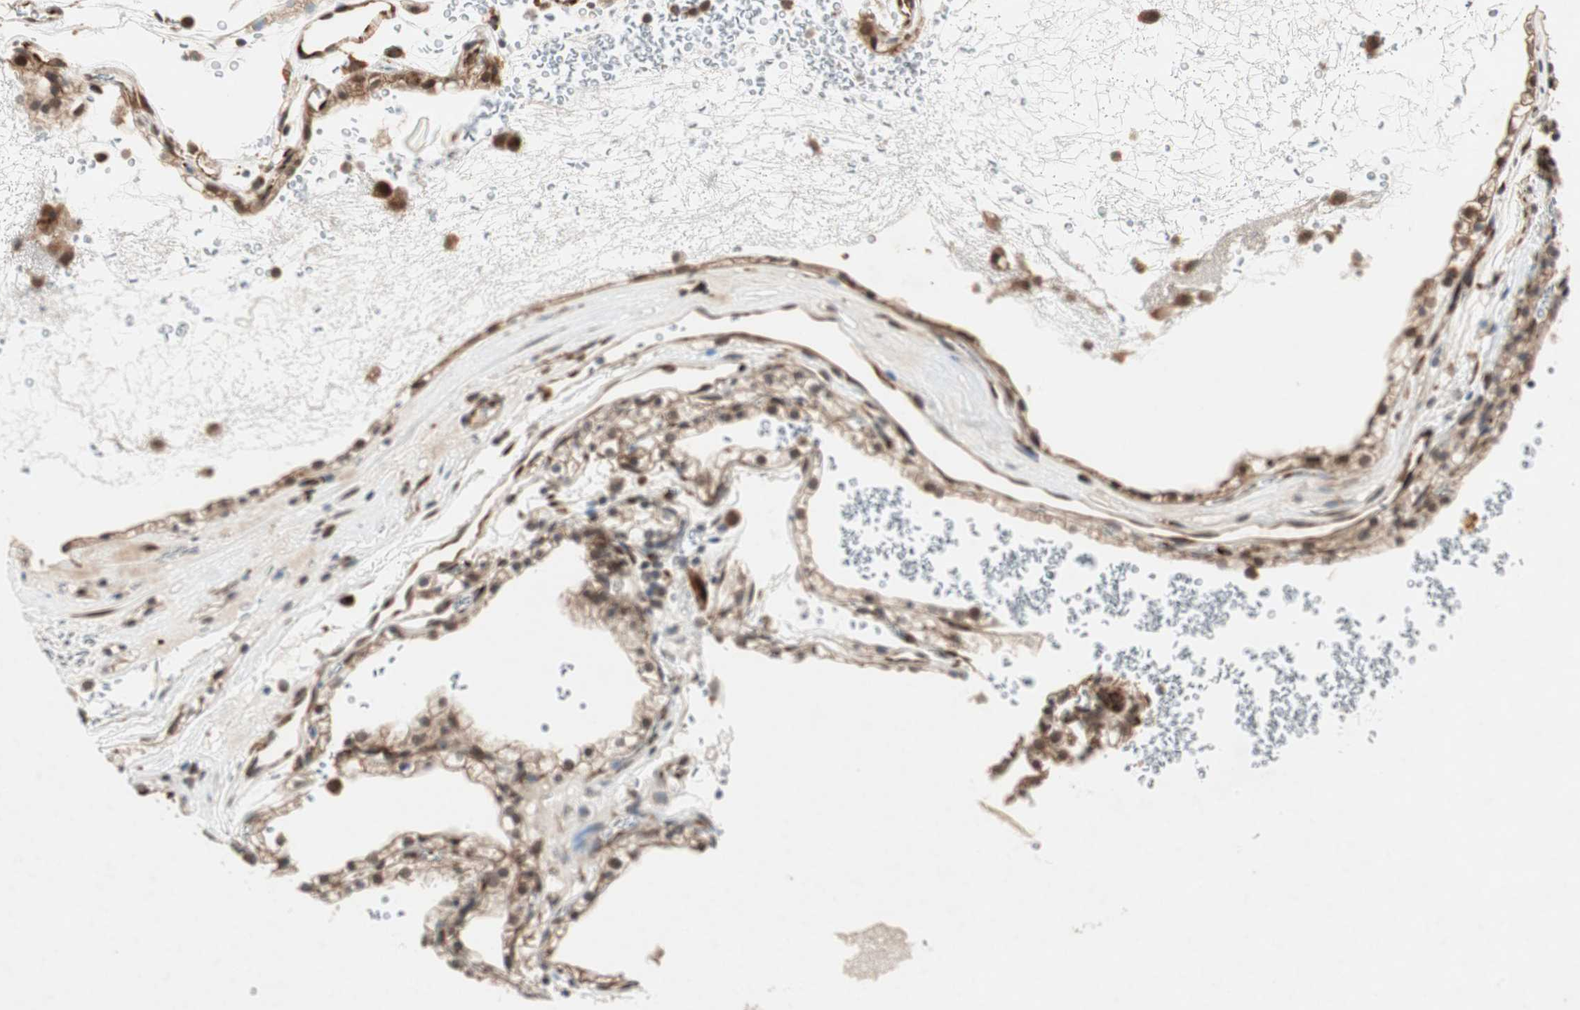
{"staining": {"intensity": "moderate", "quantity": ">75%", "location": "cytoplasmic/membranous,nuclear"}, "tissue": "renal cancer", "cell_type": "Tumor cells", "image_type": "cancer", "snomed": [{"axis": "morphology", "description": "Adenocarcinoma, NOS"}, {"axis": "topography", "description": "Kidney"}], "caption": "IHC image of renal cancer (adenocarcinoma) stained for a protein (brown), which shows medium levels of moderate cytoplasmic/membranous and nuclear expression in approximately >75% of tumor cells.", "gene": "ZNF37A", "patient": {"sex": "female", "age": 41}}